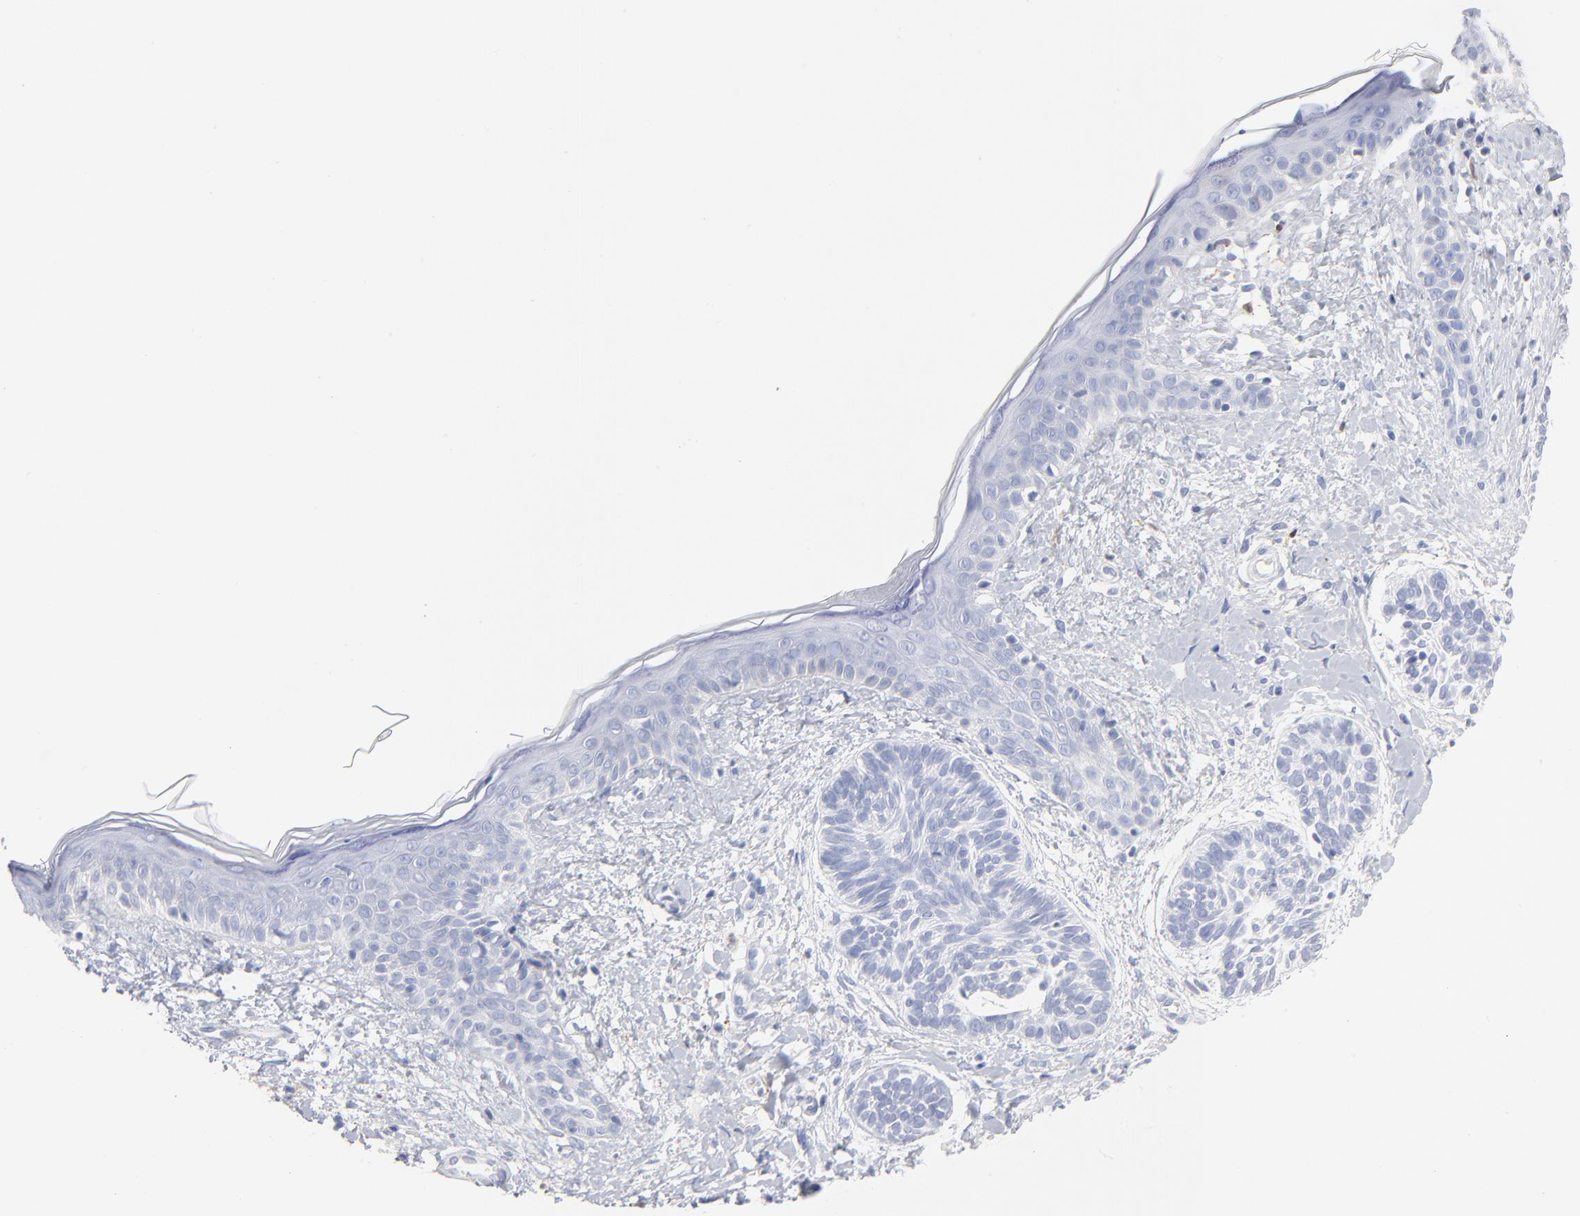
{"staining": {"intensity": "negative", "quantity": "none", "location": "none"}, "tissue": "skin cancer", "cell_type": "Tumor cells", "image_type": "cancer", "snomed": [{"axis": "morphology", "description": "Normal tissue, NOS"}, {"axis": "morphology", "description": "Basal cell carcinoma"}, {"axis": "topography", "description": "Skin"}], "caption": "The micrograph reveals no significant staining in tumor cells of skin cancer (basal cell carcinoma). (Immunohistochemistry, brightfield microscopy, high magnification).", "gene": "IFIT2", "patient": {"sex": "male", "age": 63}}